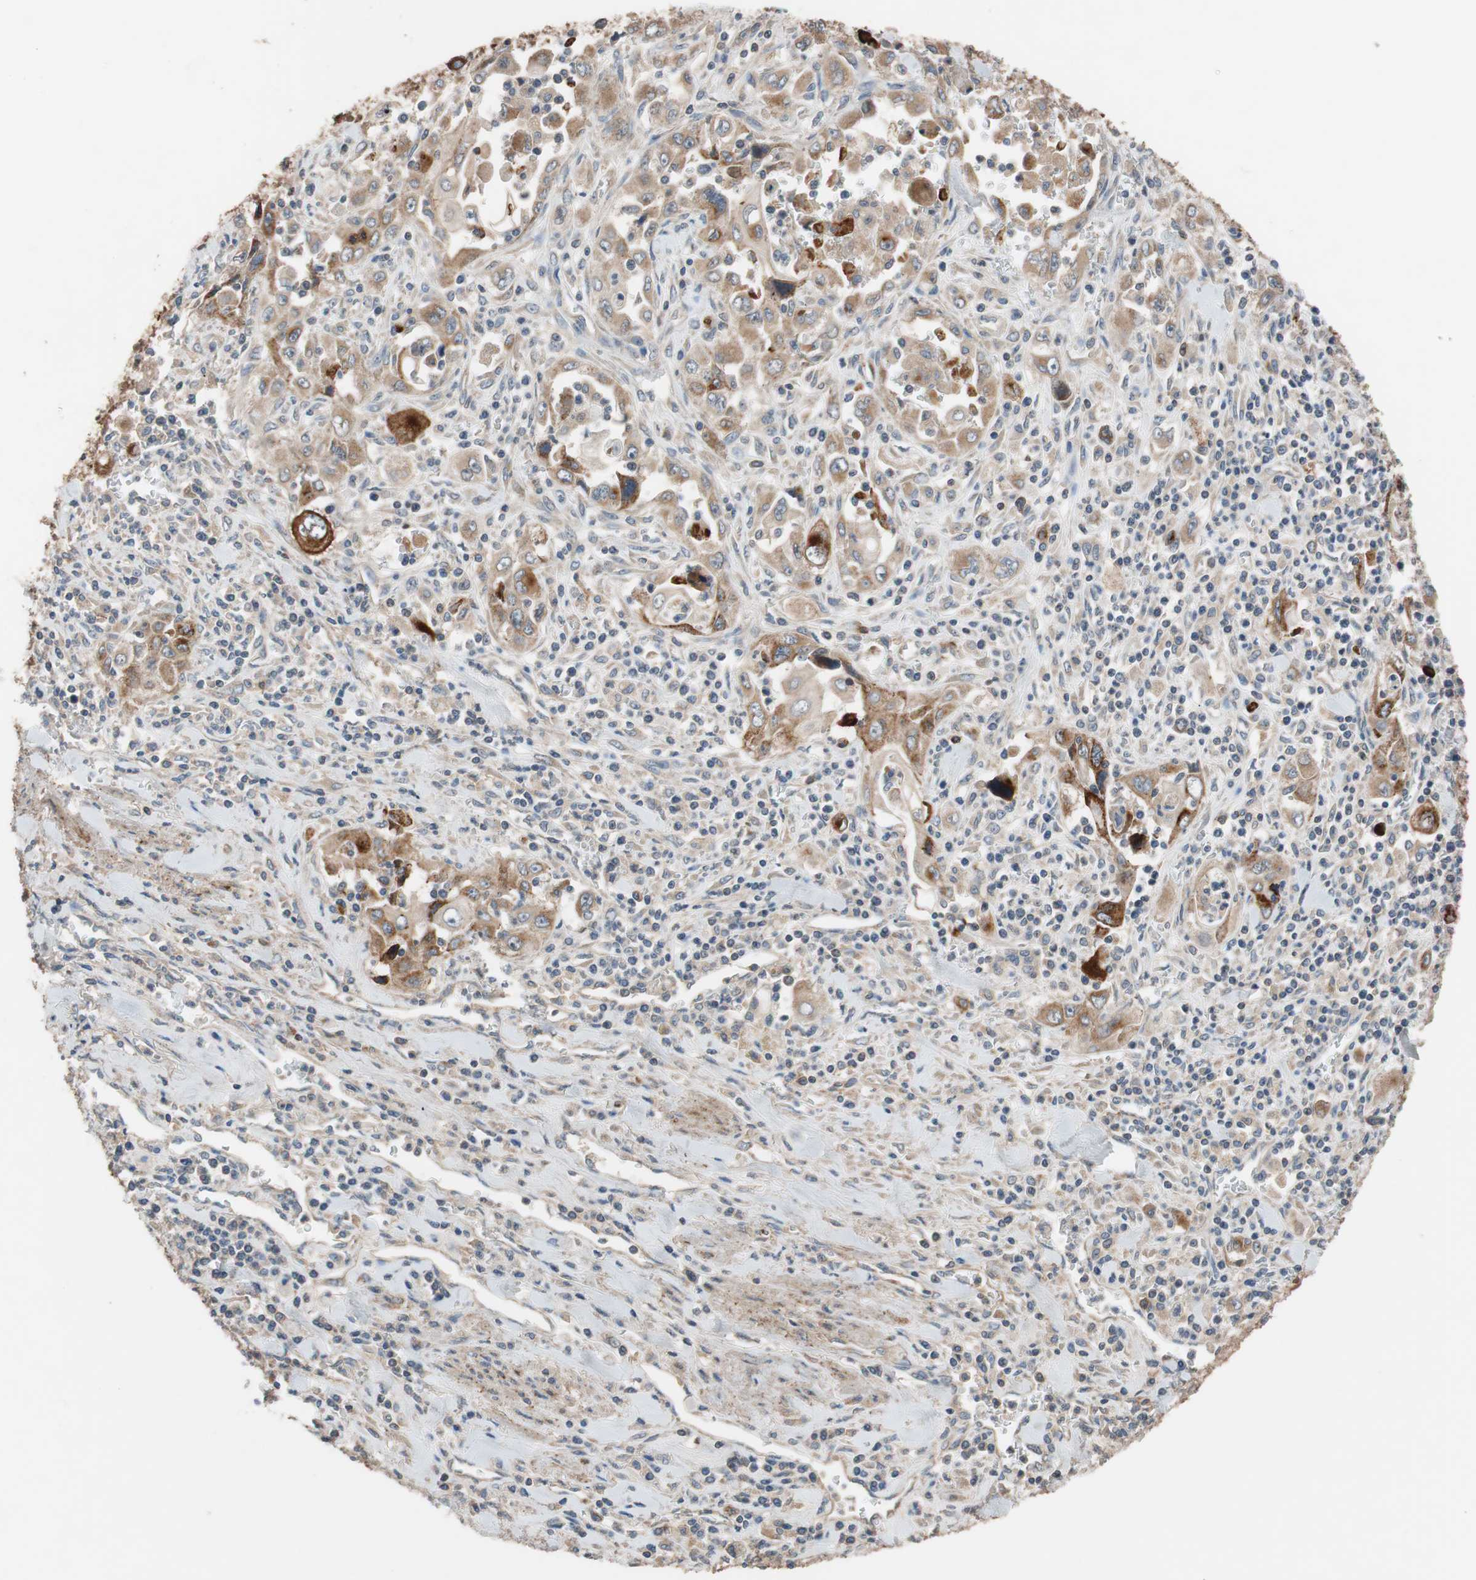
{"staining": {"intensity": "strong", "quantity": ">75%", "location": "cytoplasmic/membranous"}, "tissue": "pancreatic cancer", "cell_type": "Tumor cells", "image_type": "cancer", "snomed": [{"axis": "morphology", "description": "Adenocarcinoma, NOS"}, {"axis": "topography", "description": "Pancreas"}], "caption": "About >75% of tumor cells in adenocarcinoma (pancreatic) reveal strong cytoplasmic/membranous protein staining as visualized by brown immunohistochemical staining.", "gene": "SDC4", "patient": {"sex": "male", "age": 70}}